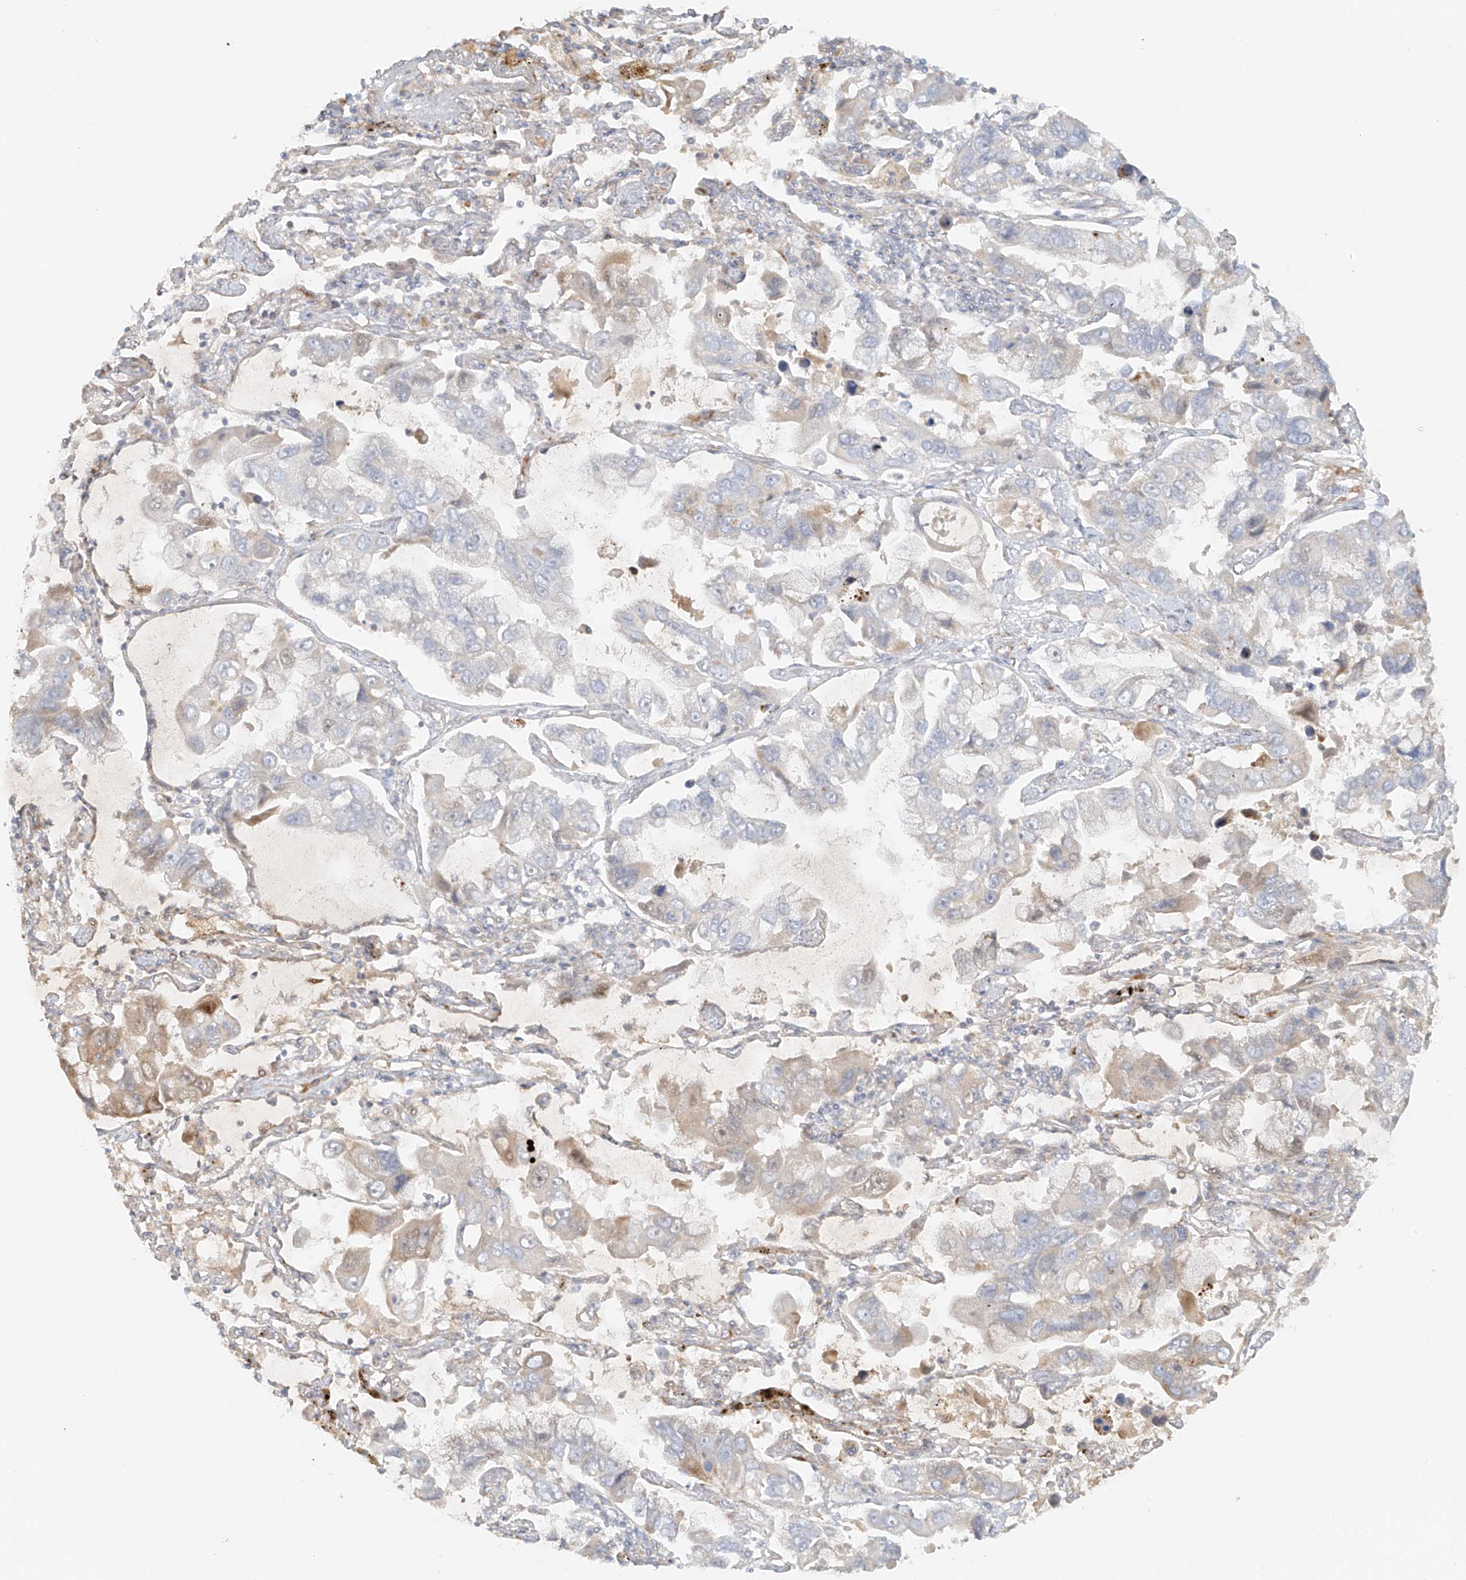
{"staining": {"intensity": "negative", "quantity": "none", "location": "none"}, "tissue": "lung cancer", "cell_type": "Tumor cells", "image_type": "cancer", "snomed": [{"axis": "morphology", "description": "Adenocarcinoma, NOS"}, {"axis": "topography", "description": "Lung"}], "caption": "DAB (3,3'-diaminobenzidine) immunohistochemical staining of lung adenocarcinoma reveals no significant expression in tumor cells. The staining was performed using DAB (3,3'-diaminobenzidine) to visualize the protein expression in brown, while the nuclei were stained in blue with hematoxylin (Magnification: 20x).", "gene": "MIPEP", "patient": {"sex": "male", "age": 64}}